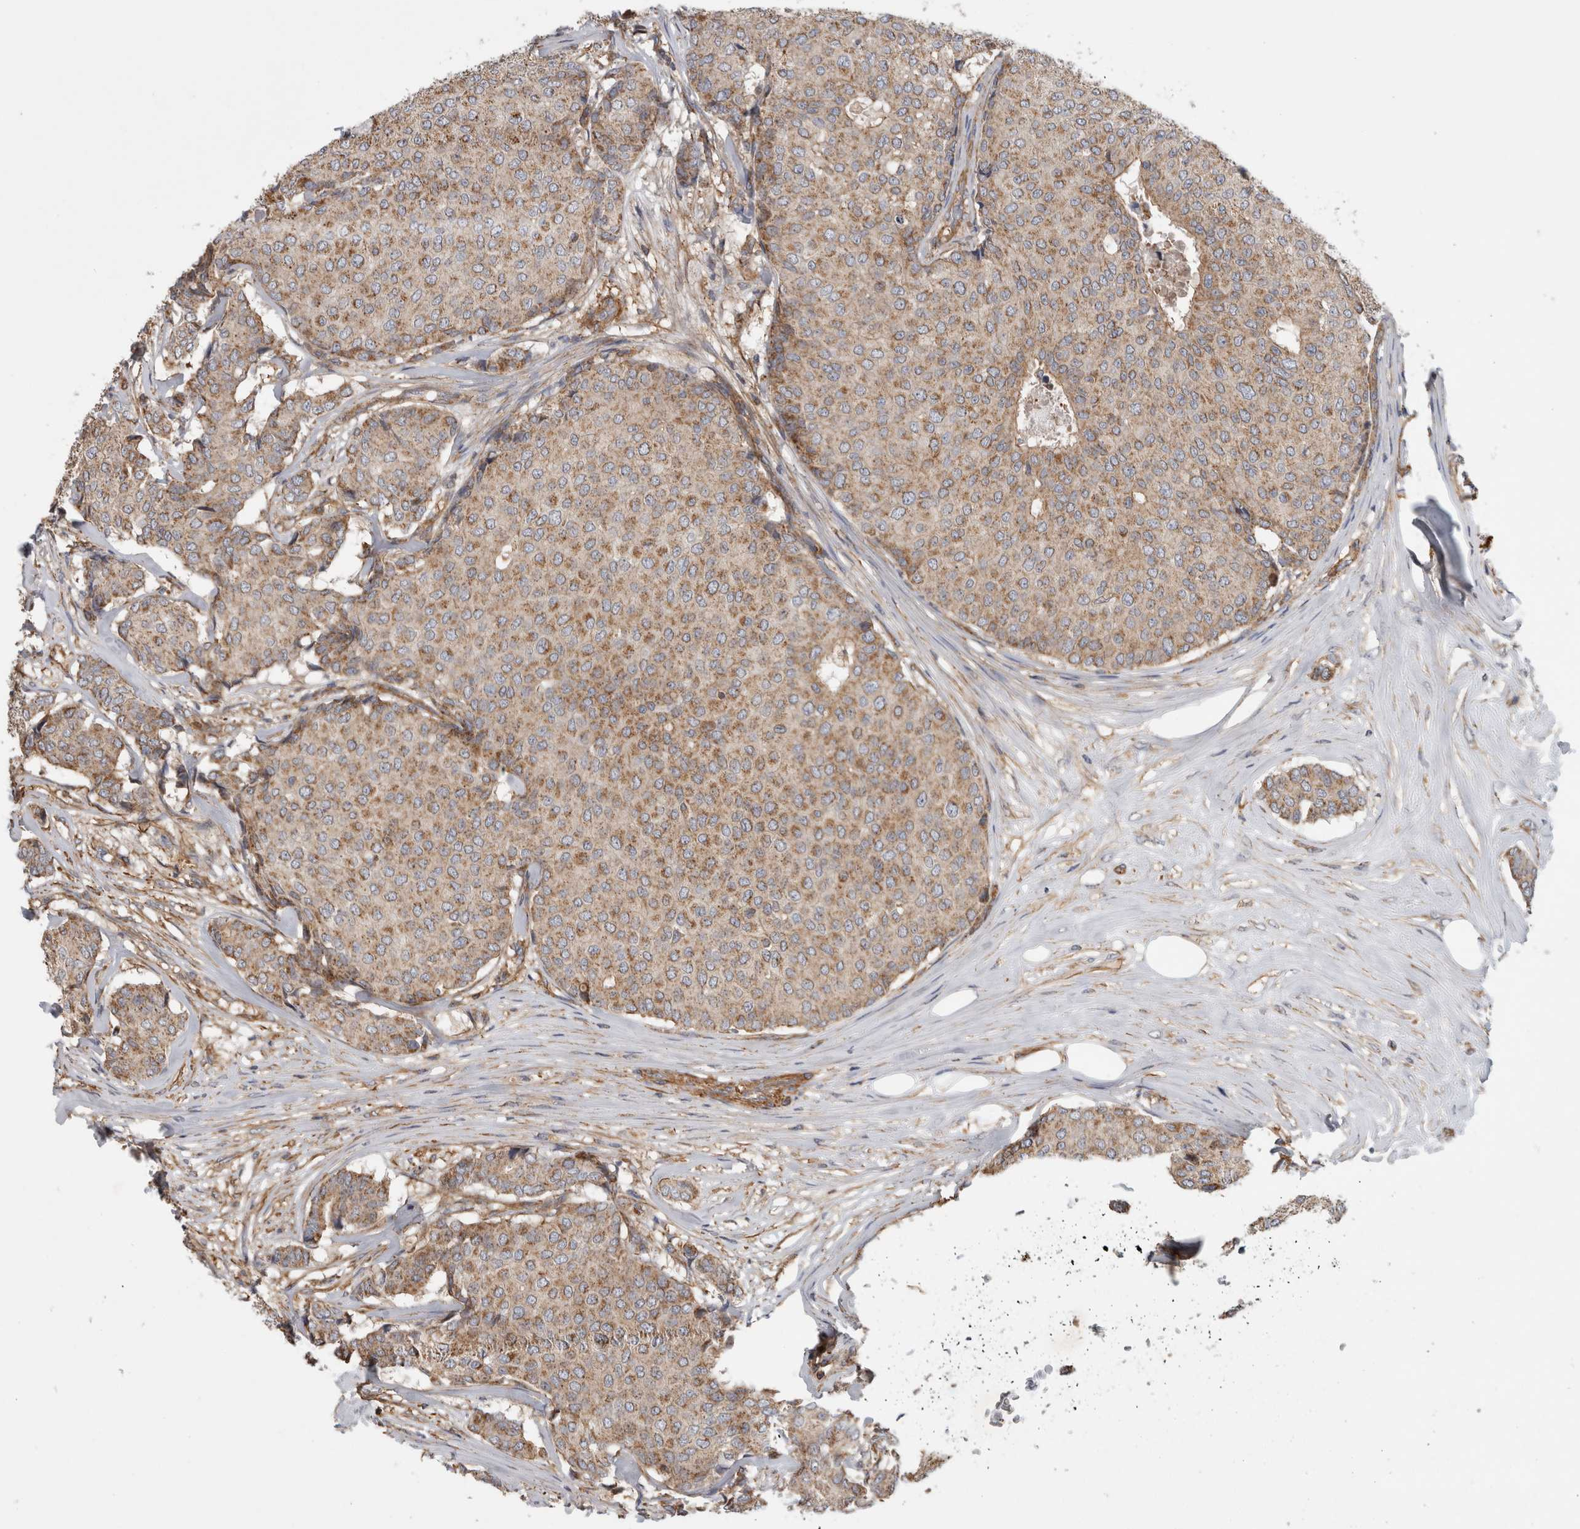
{"staining": {"intensity": "moderate", "quantity": ">75%", "location": "cytoplasmic/membranous"}, "tissue": "breast cancer", "cell_type": "Tumor cells", "image_type": "cancer", "snomed": [{"axis": "morphology", "description": "Duct carcinoma"}, {"axis": "topography", "description": "Breast"}], "caption": "Tumor cells exhibit medium levels of moderate cytoplasmic/membranous expression in approximately >75% of cells in human intraductal carcinoma (breast).", "gene": "SFXN2", "patient": {"sex": "female", "age": 75}}